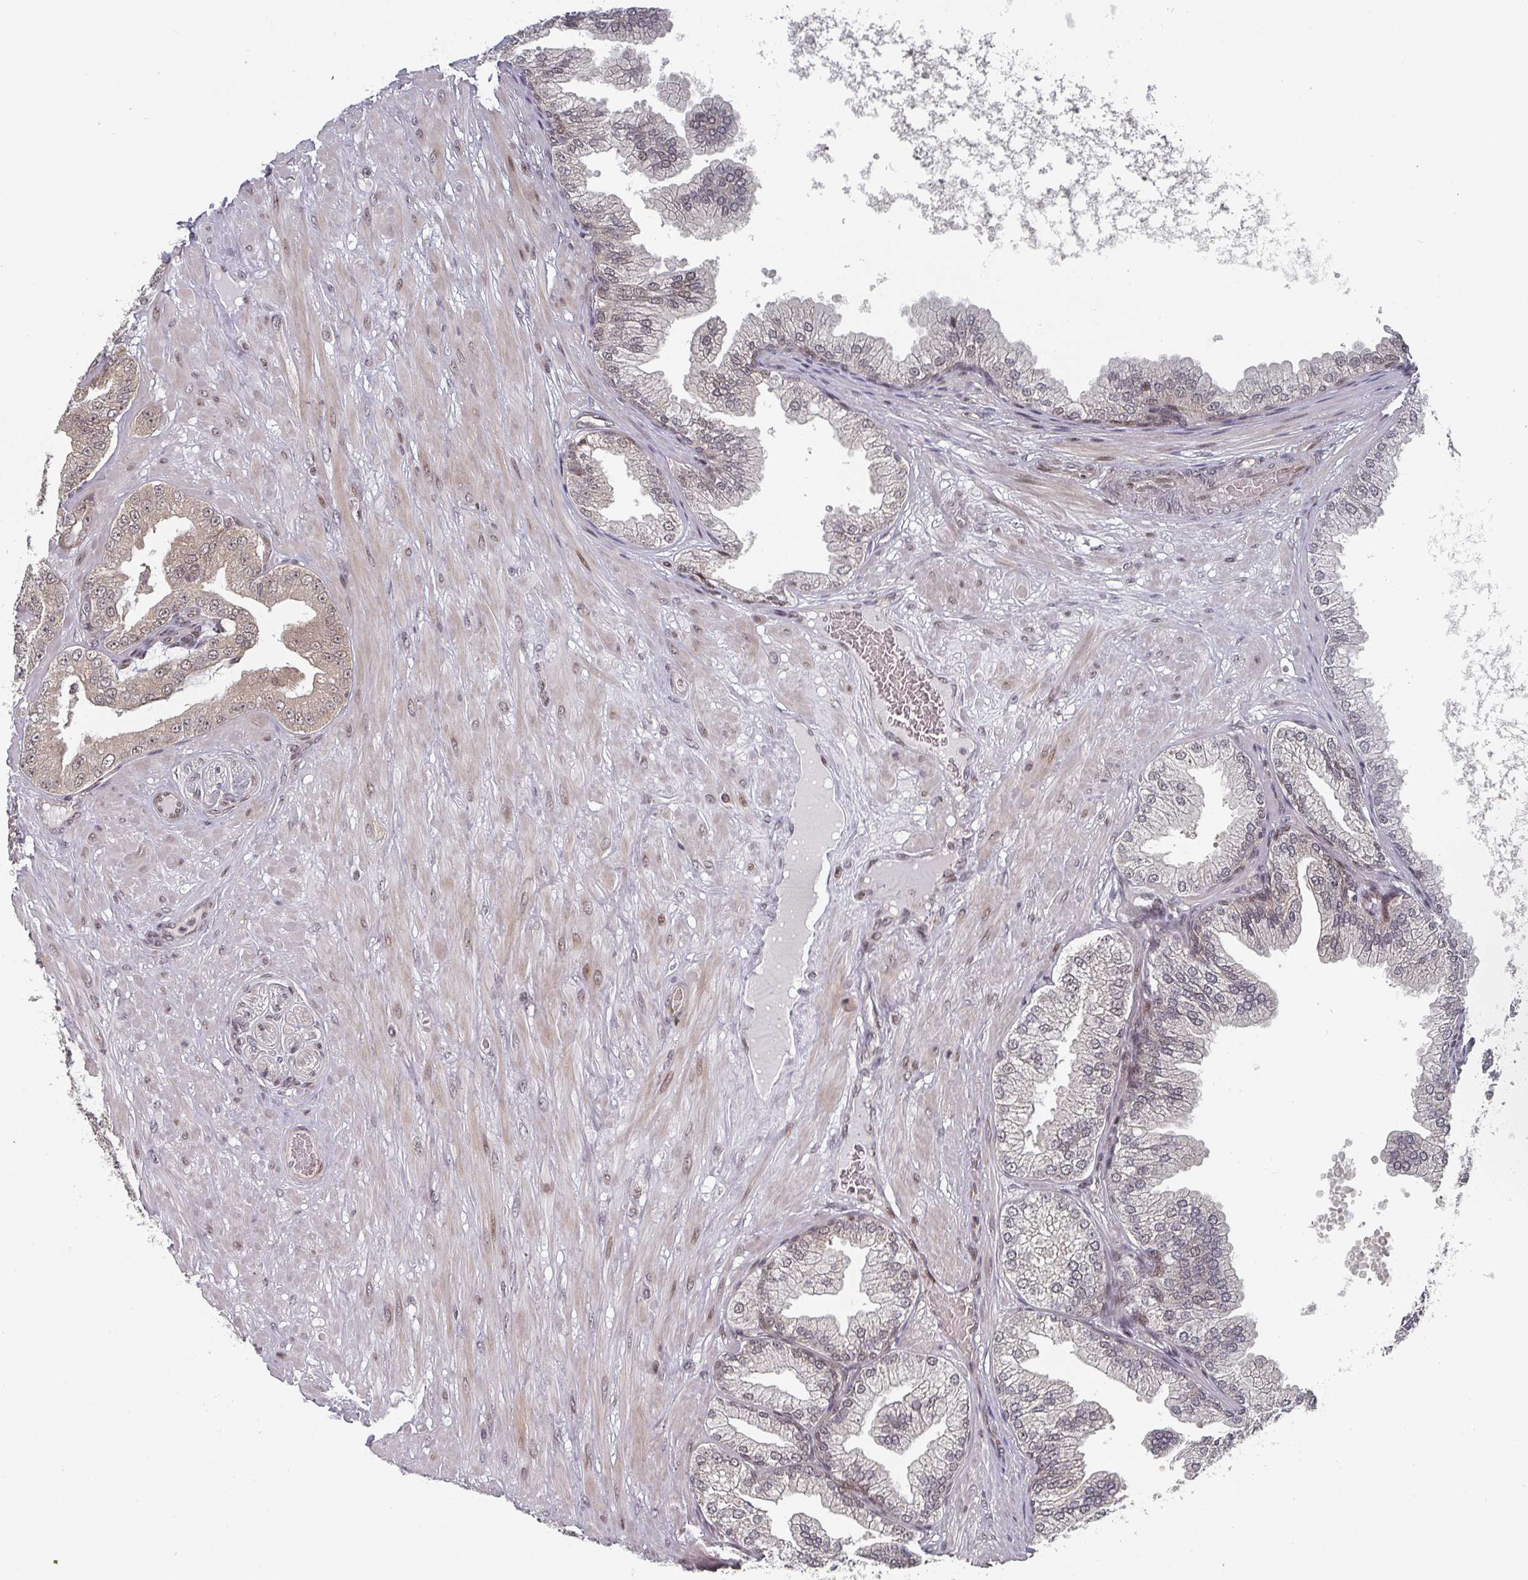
{"staining": {"intensity": "weak", "quantity": ">75%", "location": "cytoplasmic/membranous,nuclear"}, "tissue": "prostate cancer", "cell_type": "Tumor cells", "image_type": "cancer", "snomed": [{"axis": "morphology", "description": "Adenocarcinoma, Low grade"}, {"axis": "topography", "description": "Prostate"}], "caption": "The photomicrograph displays staining of prostate cancer (adenocarcinoma (low-grade)), revealing weak cytoplasmic/membranous and nuclear protein staining (brown color) within tumor cells.", "gene": "KIF1C", "patient": {"sex": "male", "age": 63}}